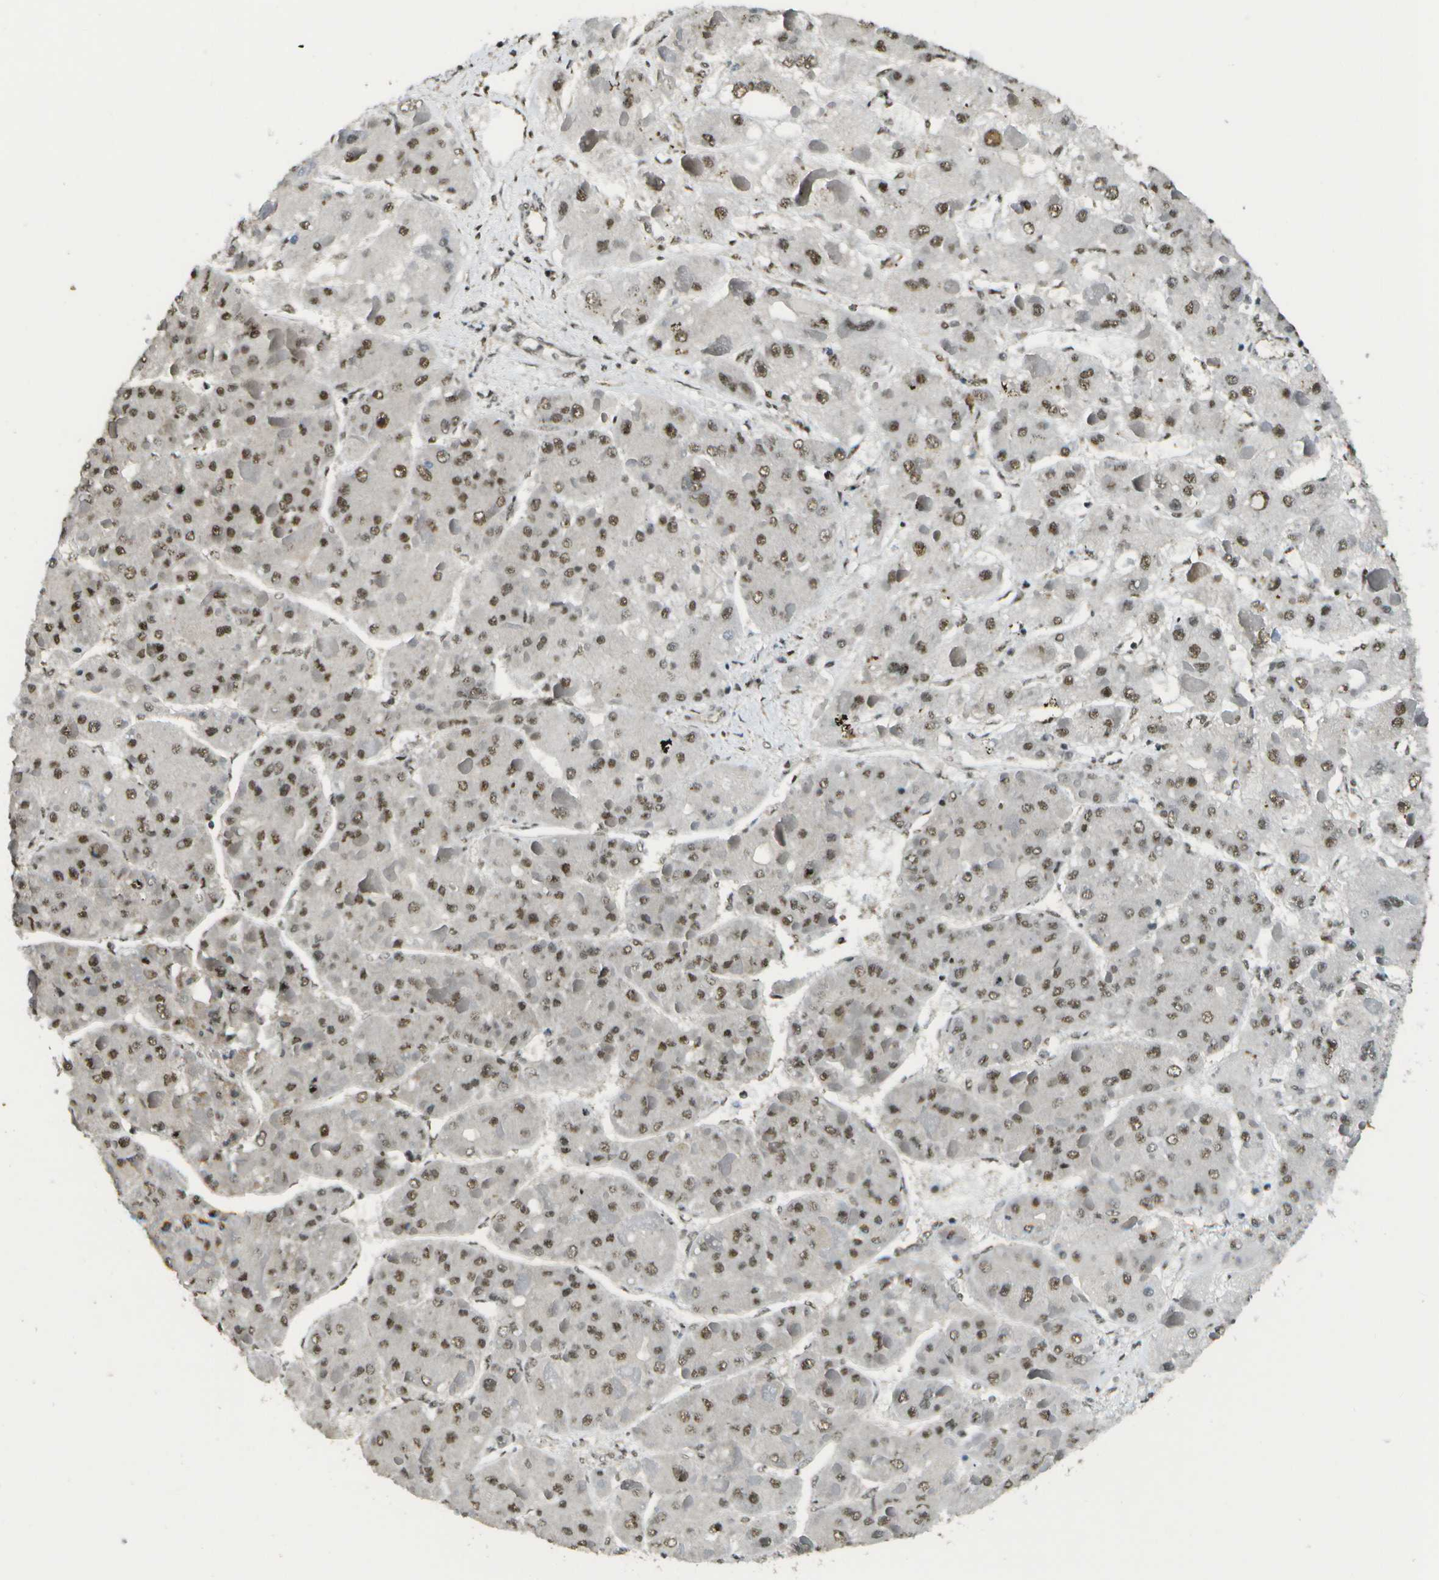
{"staining": {"intensity": "moderate", "quantity": ">75%", "location": "nuclear"}, "tissue": "liver cancer", "cell_type": "Tumor cells", "image_type": "cancer", "snomed": [{"axis": "morphology", "description": "Carcinoma, Hepatocellular, NOS"}, {"axis": "topography", "description": "Liver"}], "caption": "IHC staining of liver hepatocellular carcinoma, which shows medium levels of moderate nuclear expression in approximately >75% of tumor cells indicating moderate nuclear protein positivity. The staining was performed using DAB (brown) for protein detection and nuclei were counterstained in hematoxylin (blue).", "gene": "KAT5", "patient": {"sex": "female", "age": 73}}